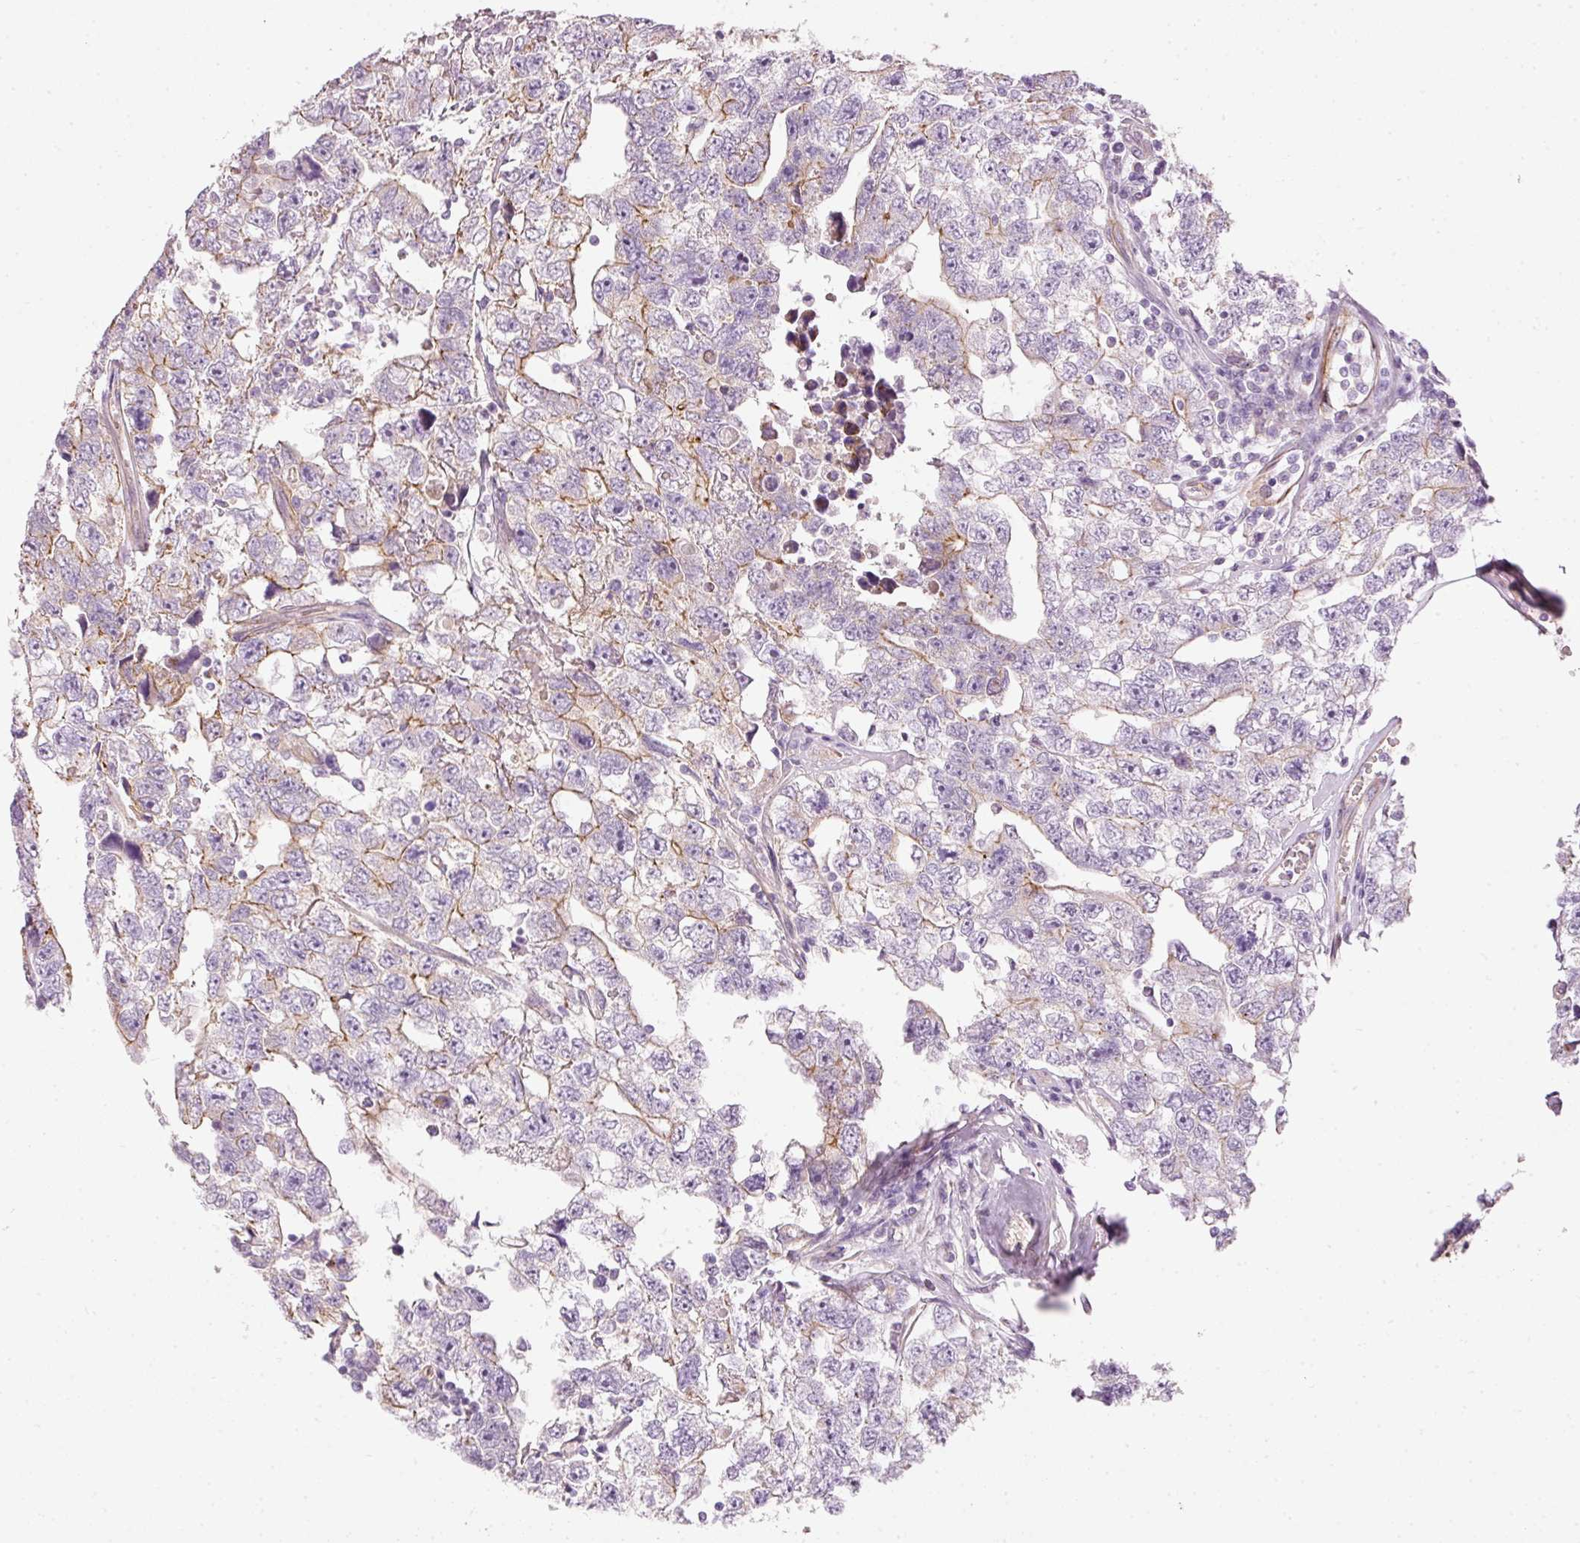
{"staining": {"intensity": "moderate", "quantity": "25%-75%", "location": "cytoplasmic/membranous"}, "tissue": "testis cancer", "cell_type": "Tumor cells", "image_type": "cancer", "snomed": [{"axis": "morphology", "description": "Carcinoma, Embryonal, NOS"}, {"axis": "topography", "description": "Testis"}], "caption": "Protein positivity by immunohistochemistry reveals moderate cytoplasmic/membranous positivity in about 25%-75% of tumor cells in testis cancer.", "gene": "OSR2", "patient": {"sex": "male", "age": 22}}